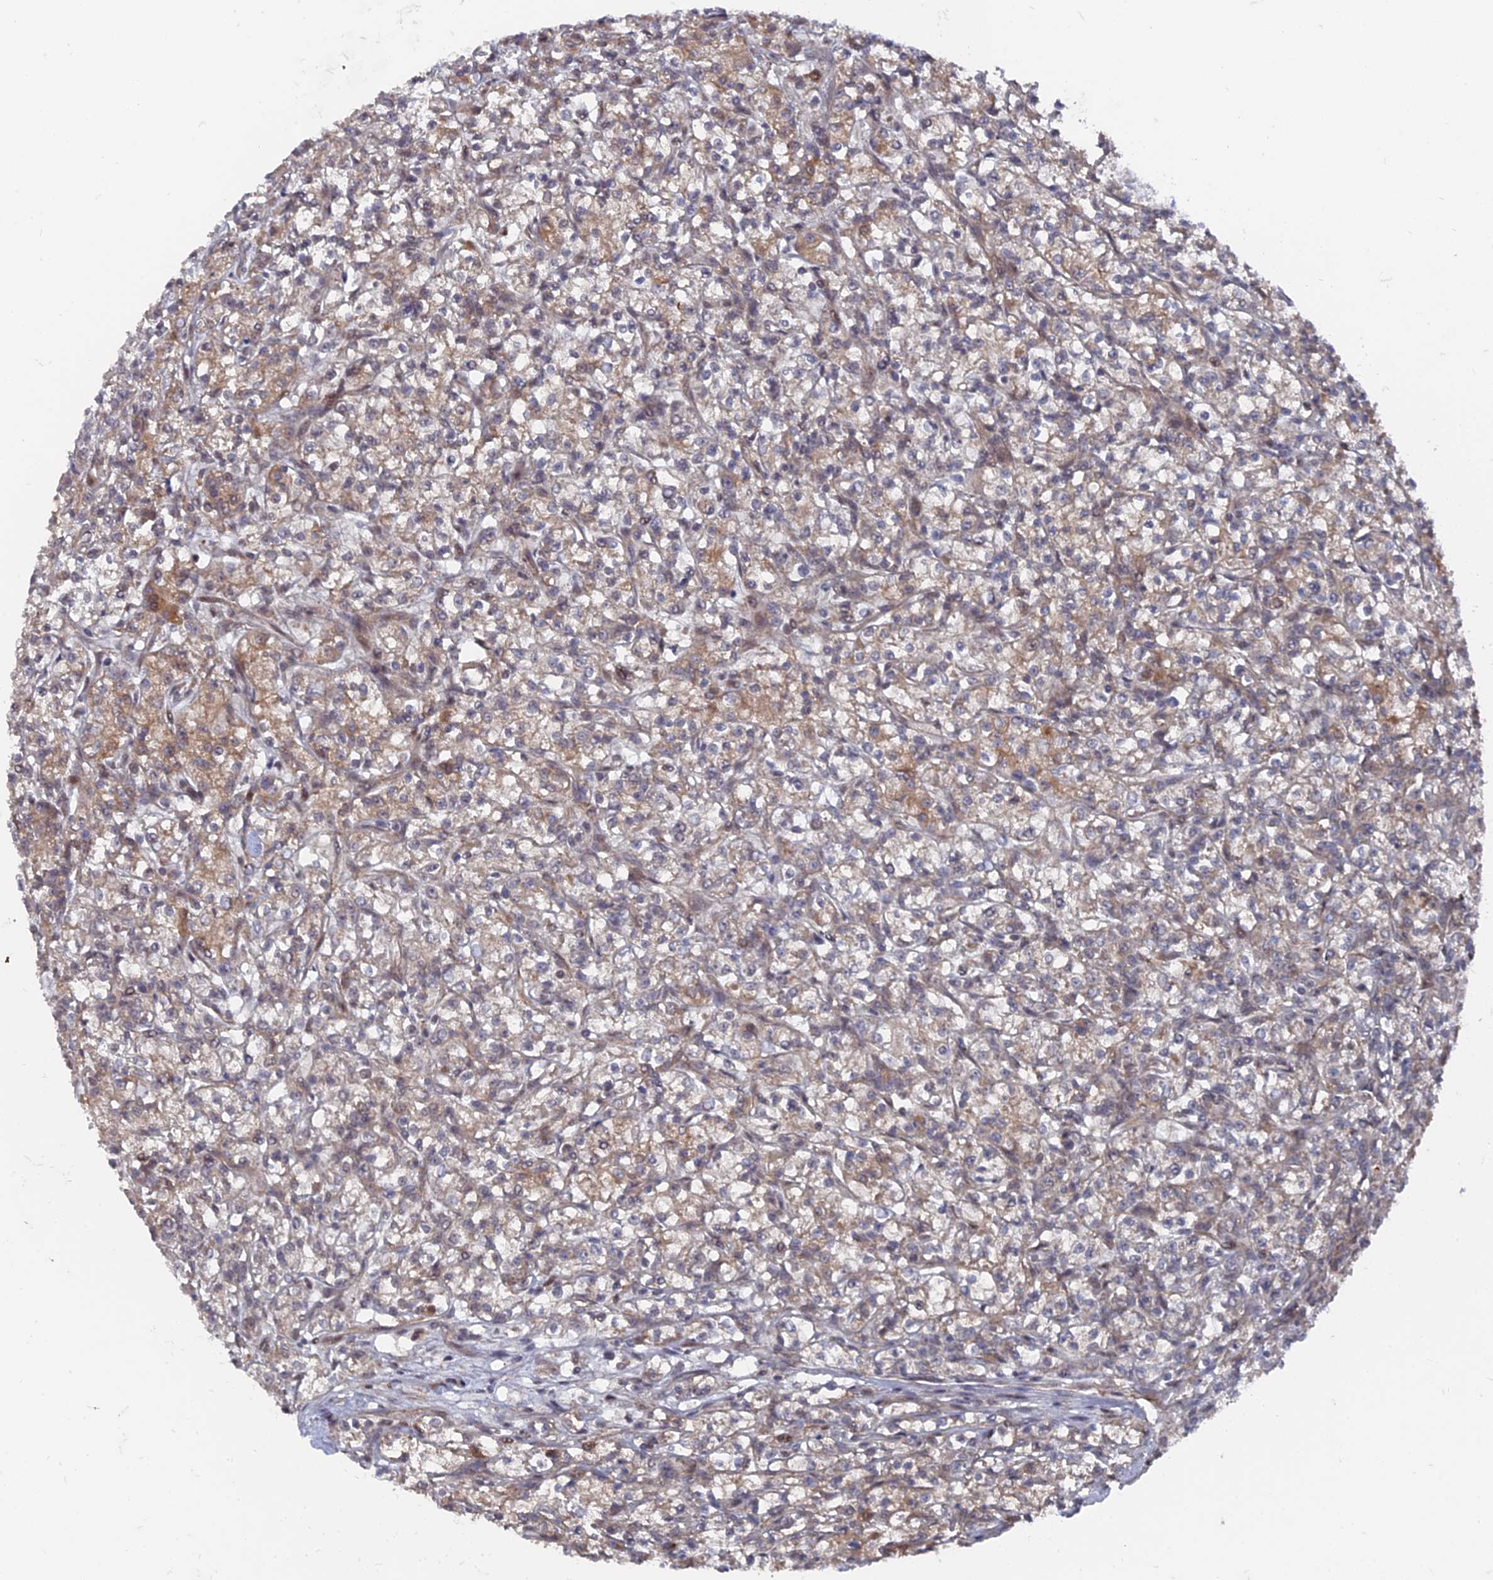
{"staining": {"intensity": "moderate", "quantity": "25%-75%", "location": "cytoplasmic/membranous"}, "tissue": "renal cancer", "cell_type": "Tumor cells", "image_type": "cancer", "snomed": [{"axis": "morphology", "description": "Adenocarcinoma, NOS"}, {"axis": "topography", "description": "Kidney"}], "caption": "Protein analysis of adenocarcinoma (renal) tissue reveals moderate cytoplasmic/membranous positivity in approximately 25%-75% of tumor cells.", "gene": "UNC5D", "patient": {"sex": "female", "age": 59}}